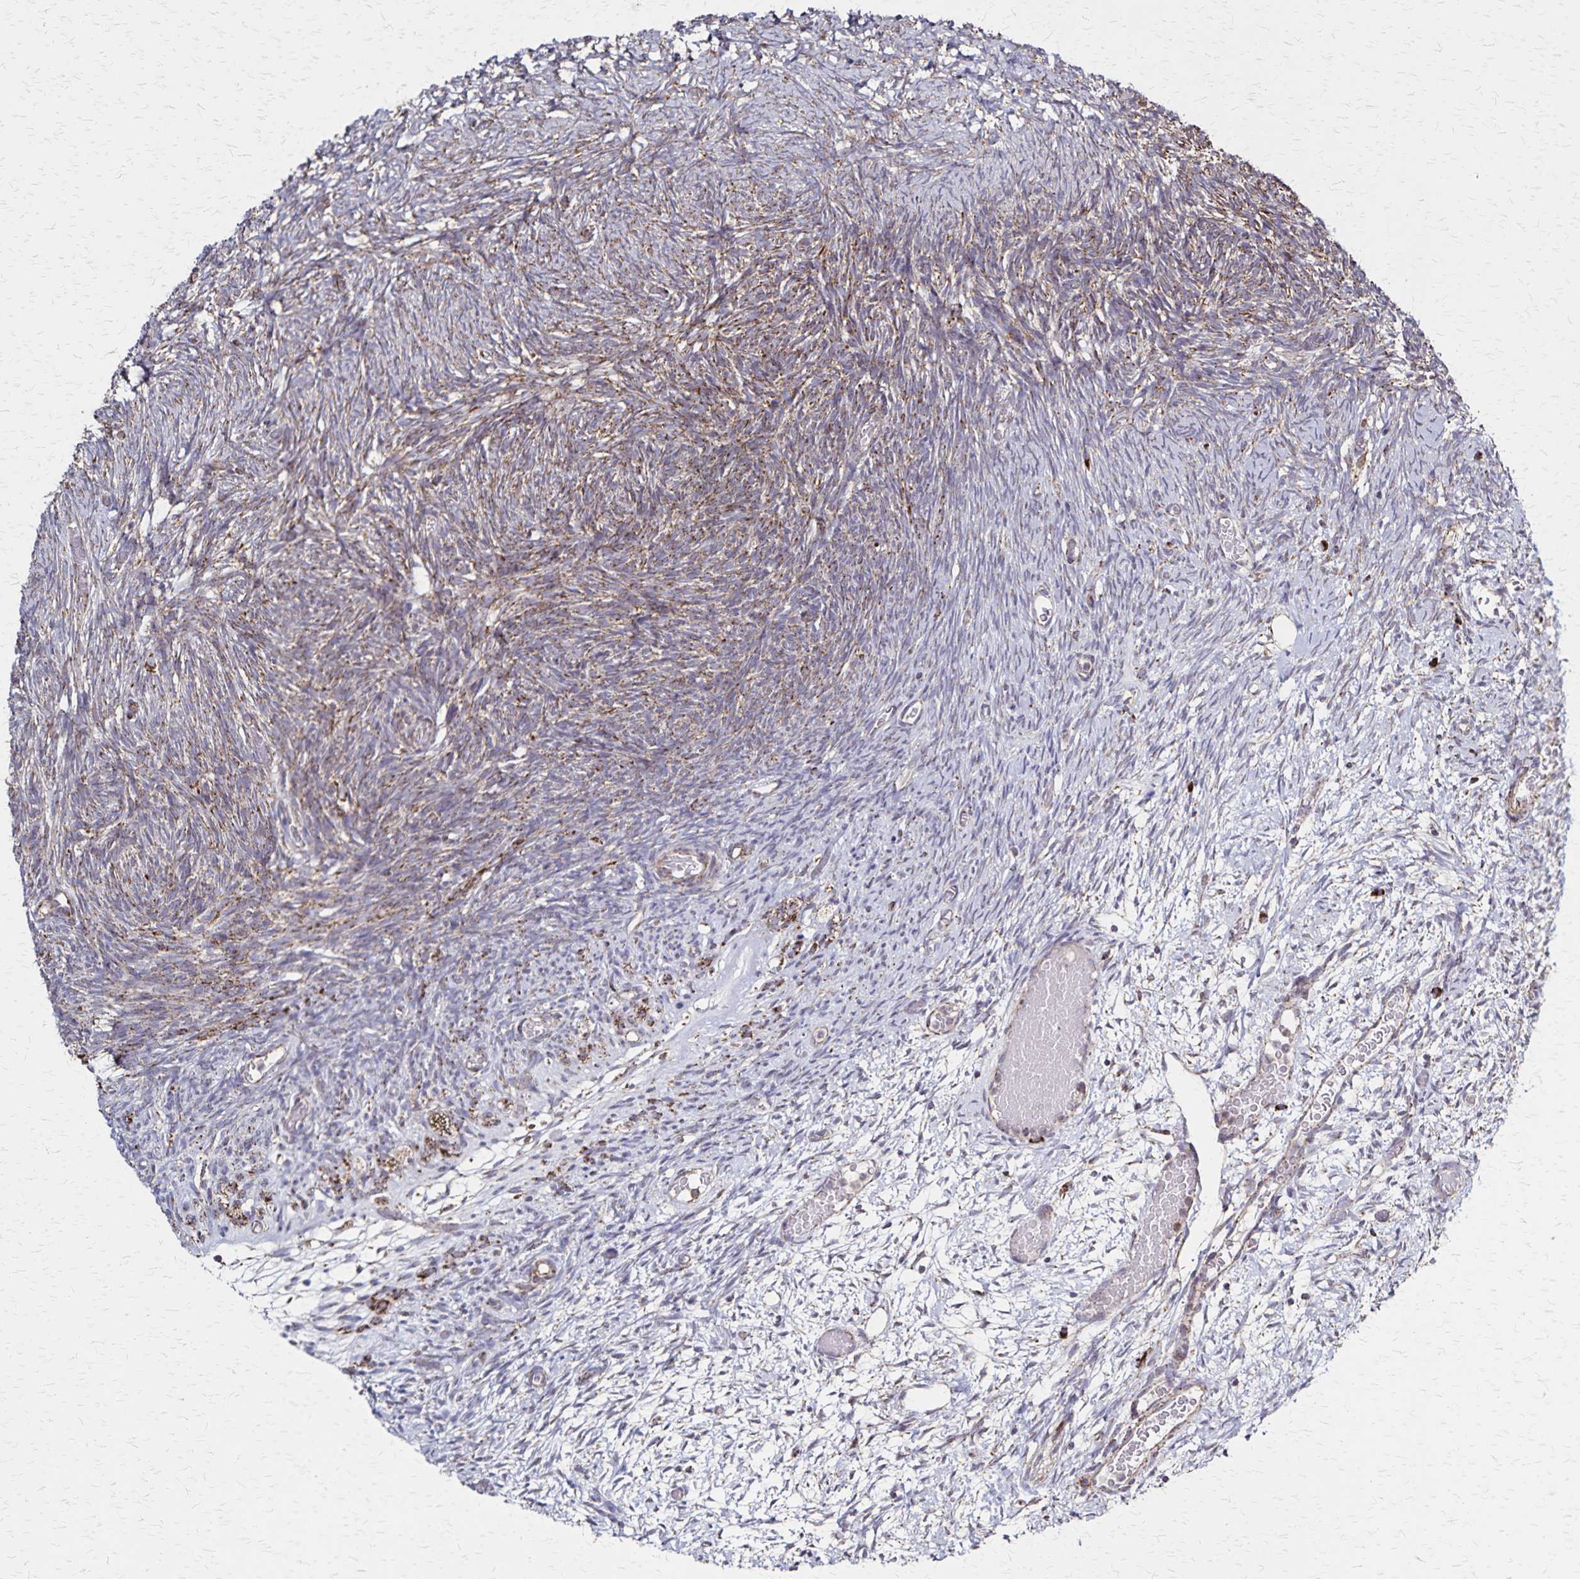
{"staining": {"intensity": "strong", "quantity": ">75%", "location": "cytoplasmic/membranous"}, "tissue": "ovary", "cell_type": "Follicle cells", "image_type": "normal", "snomed": [{"axis": "morphology", "description": "Normal tissue, NOS"}, {"axis": "topography", "description": "Ovary"}], "caption": "IHC (DAB (3,3'-diaminobenzidine)) staining of benign human ovary reveals strong cytoplasmic/membranous protein staining in approximately >75% of follicle cells.", "gene": "NFS1", "patient": {"sex": "female", "age": 39}}